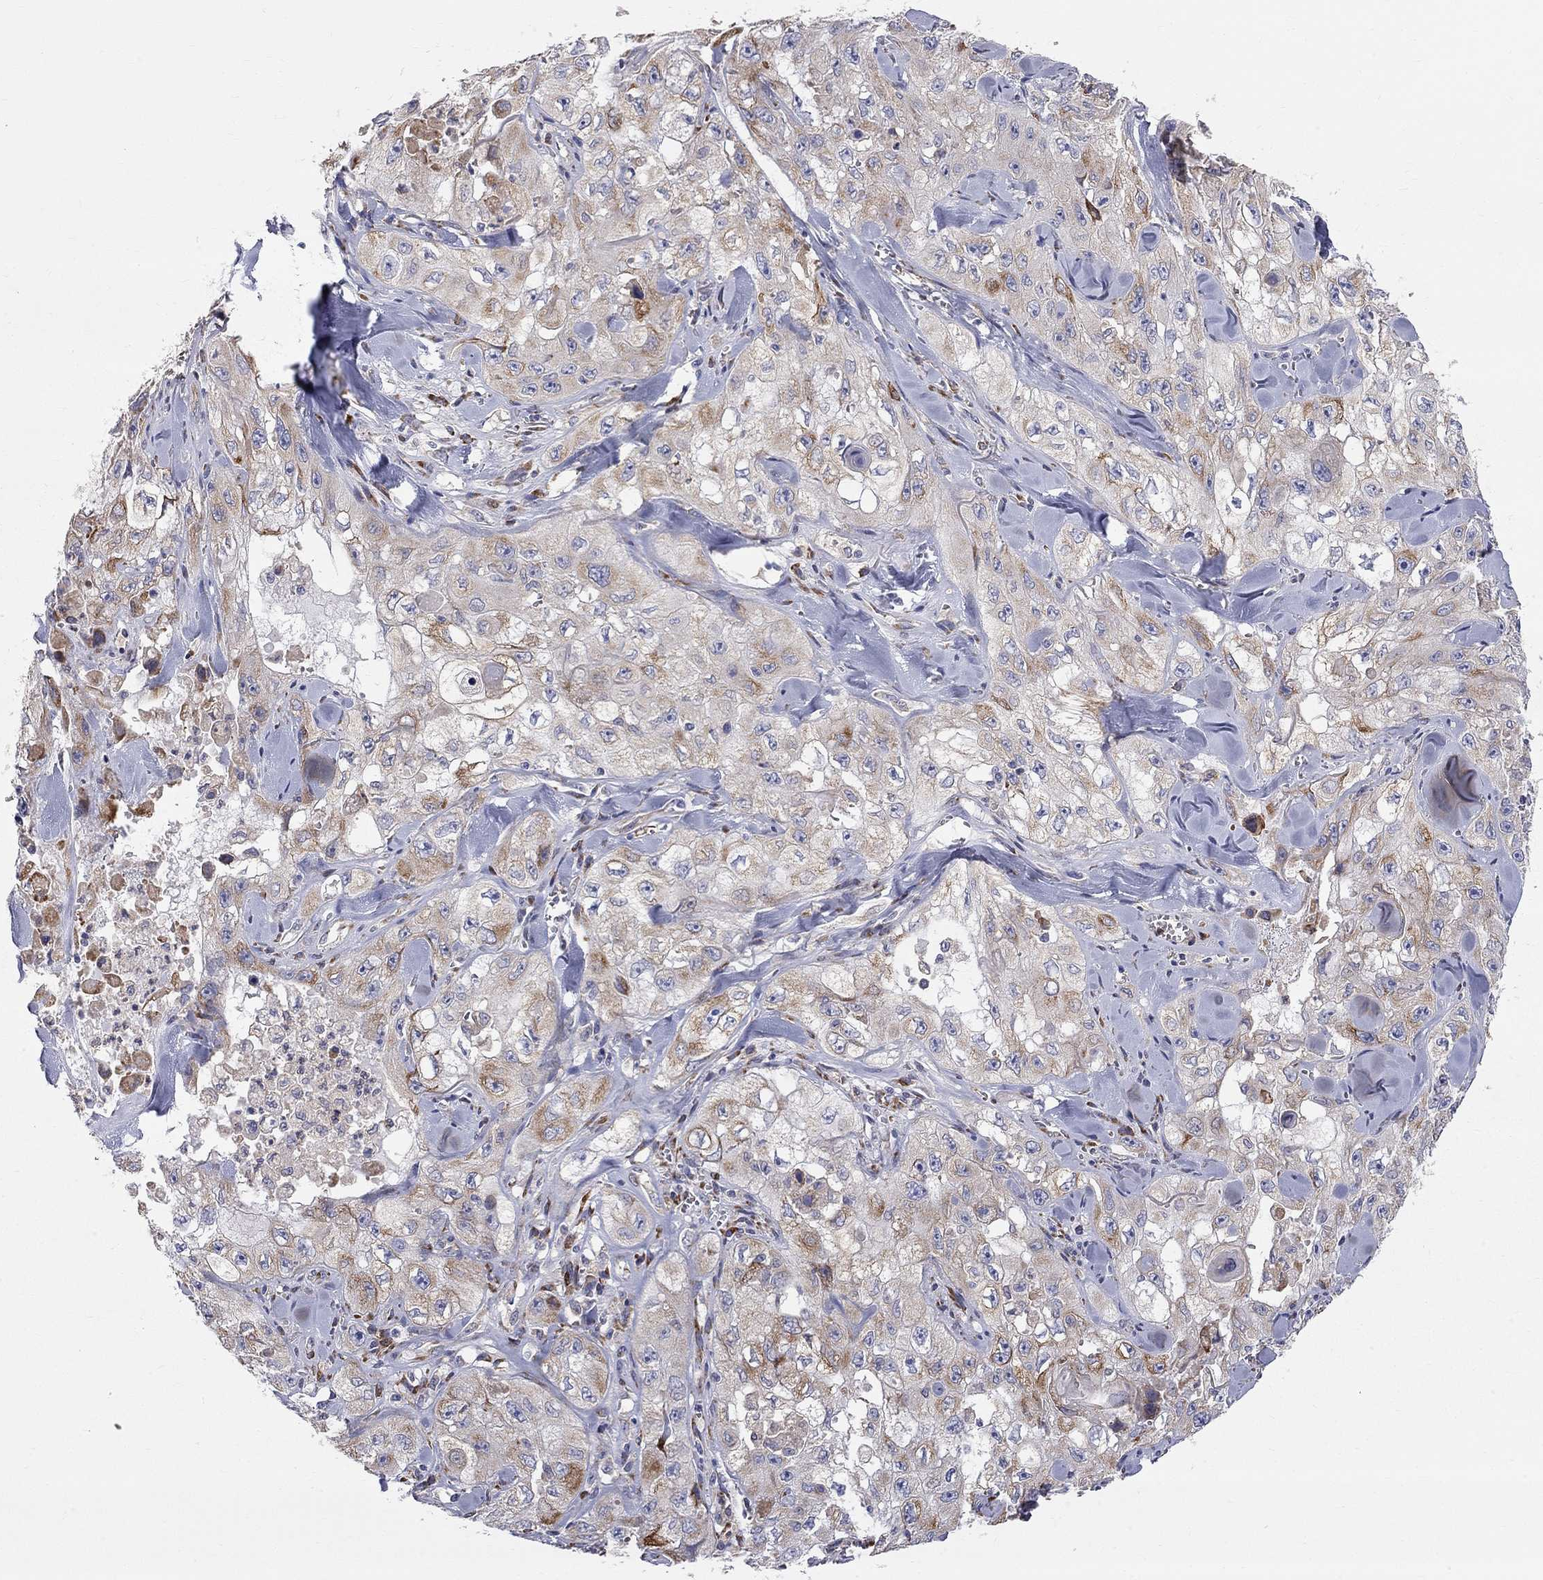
{"staining": {"intensity": "strong", "quantity": "<25%", "location": "cytoplasmic/membranous"}, "tissue": "skin cancer", "cell_type": "Tumor cells", "image_type": "cancer", "snomed": [{"axis": "morphology", "description": "Squamous cell carcinoma, NOS"}, {"axis": "topography", "description": "Skin"}, {"axis": "topography", "description": "Subcutis"}], "caption": "Human skin cancer (squamous cell carcinoma) stained for a protein (brown) exhibits strong cytoplasmic/membranous positive expression in approximately <25% of tumor cells.", "gene": "CASTOR1", "patient": {"sex": "male", "age": 73}}